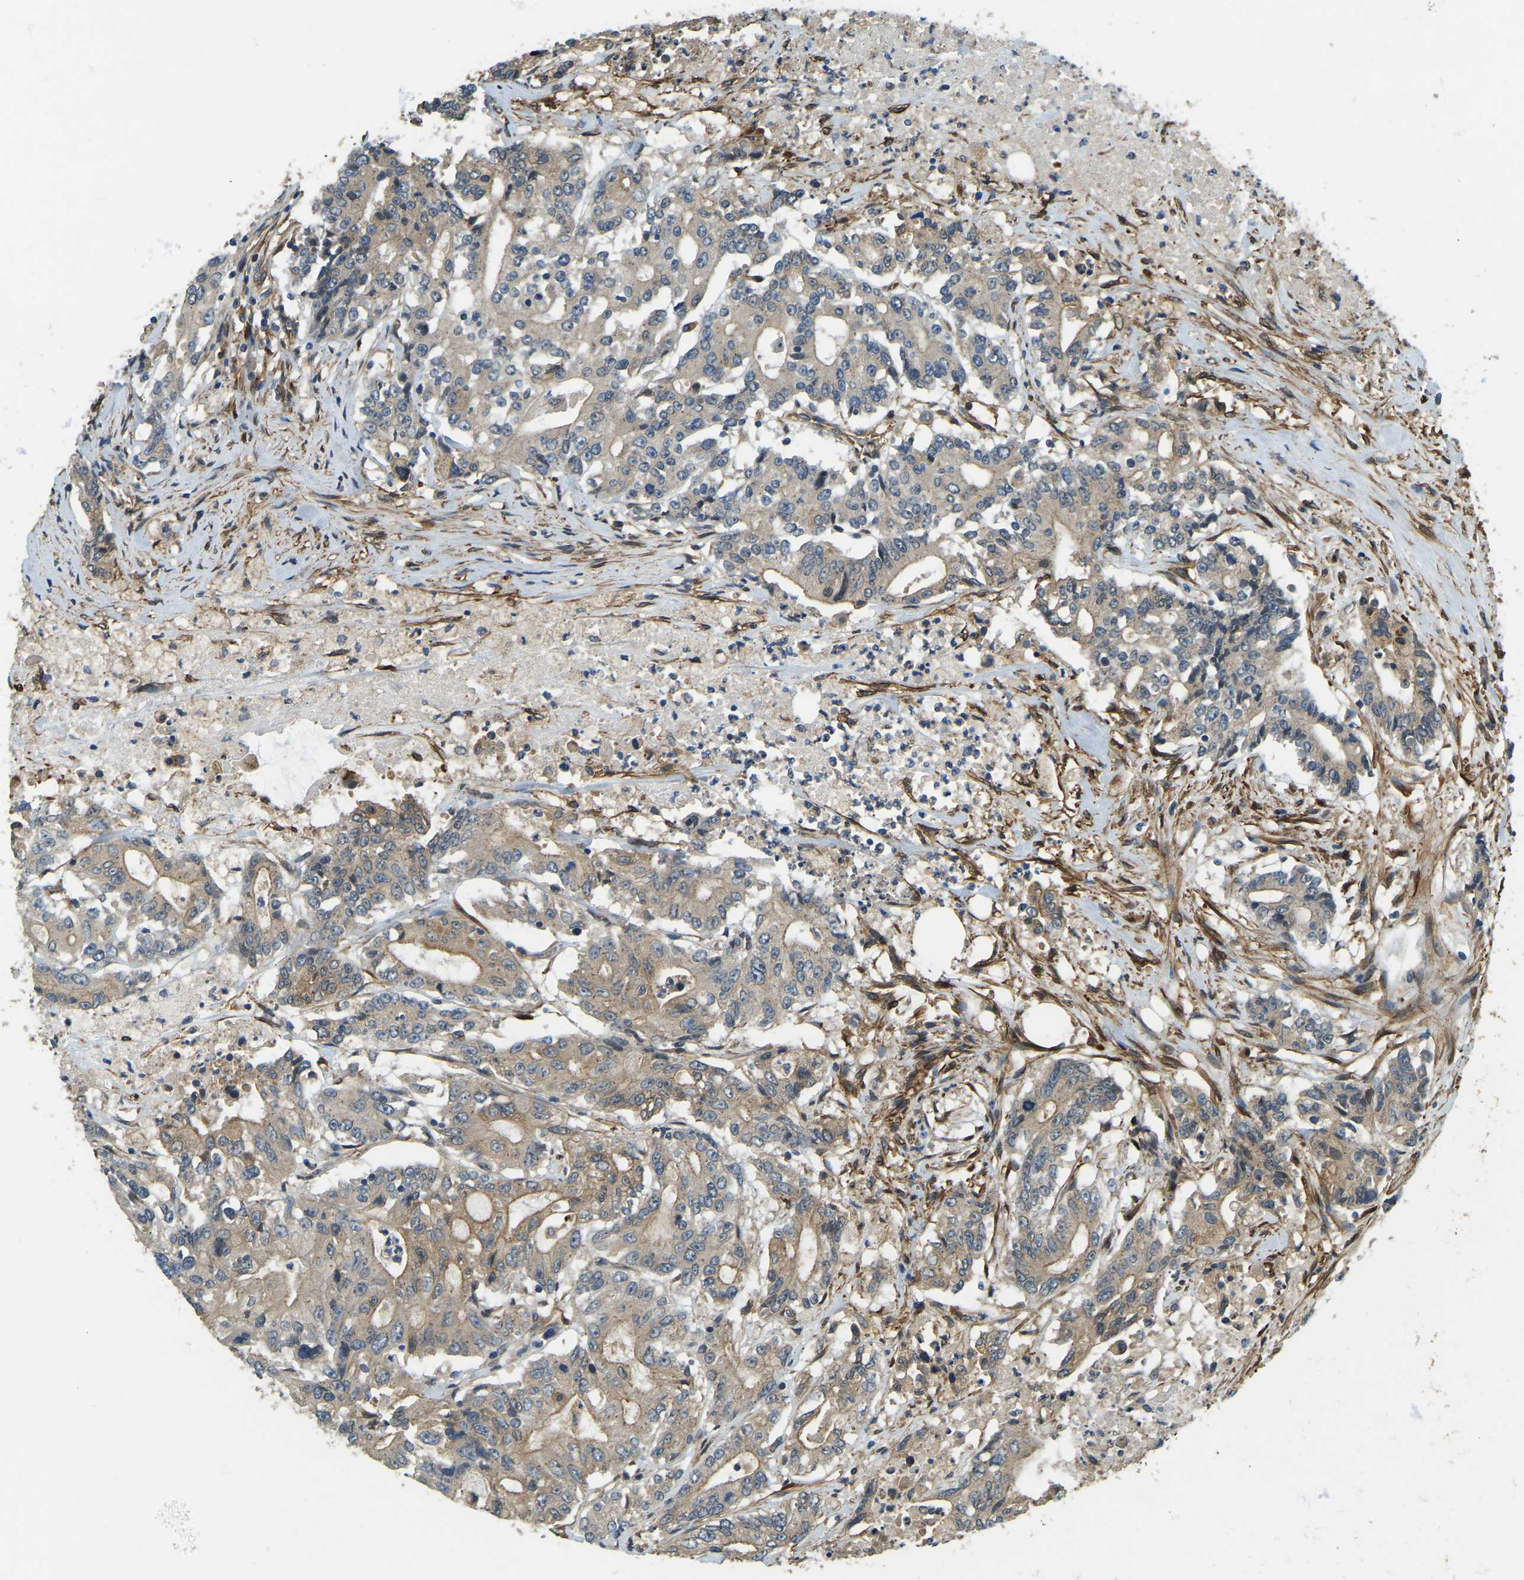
{"staining": {"intensity": "weak", "quantity": ">75%", "location": "cytoplasmic/membranous"}, "tissue": "colorectal cancer", "cell_type": "Tumor cells", "image_type": "cancer", "snomed": [{"axis": "morphology", "description": "Adenocarcinoma, NOS"}, {"axis": "topography", "description": "Colon"}], "caption": "High-magnification brightfield microscopy of colorectal cancer (adenocarcinoma) stained with DAB (3,3'-diaminobenzidine) (brown) and counterstained with hematoxylin (blue). tumor cells exhibit weak cytoplasmic/membranous staining is present in about>75% of cells.", "gene": "ERGIC1", "patient": {"sex": "female", "age": 77}}